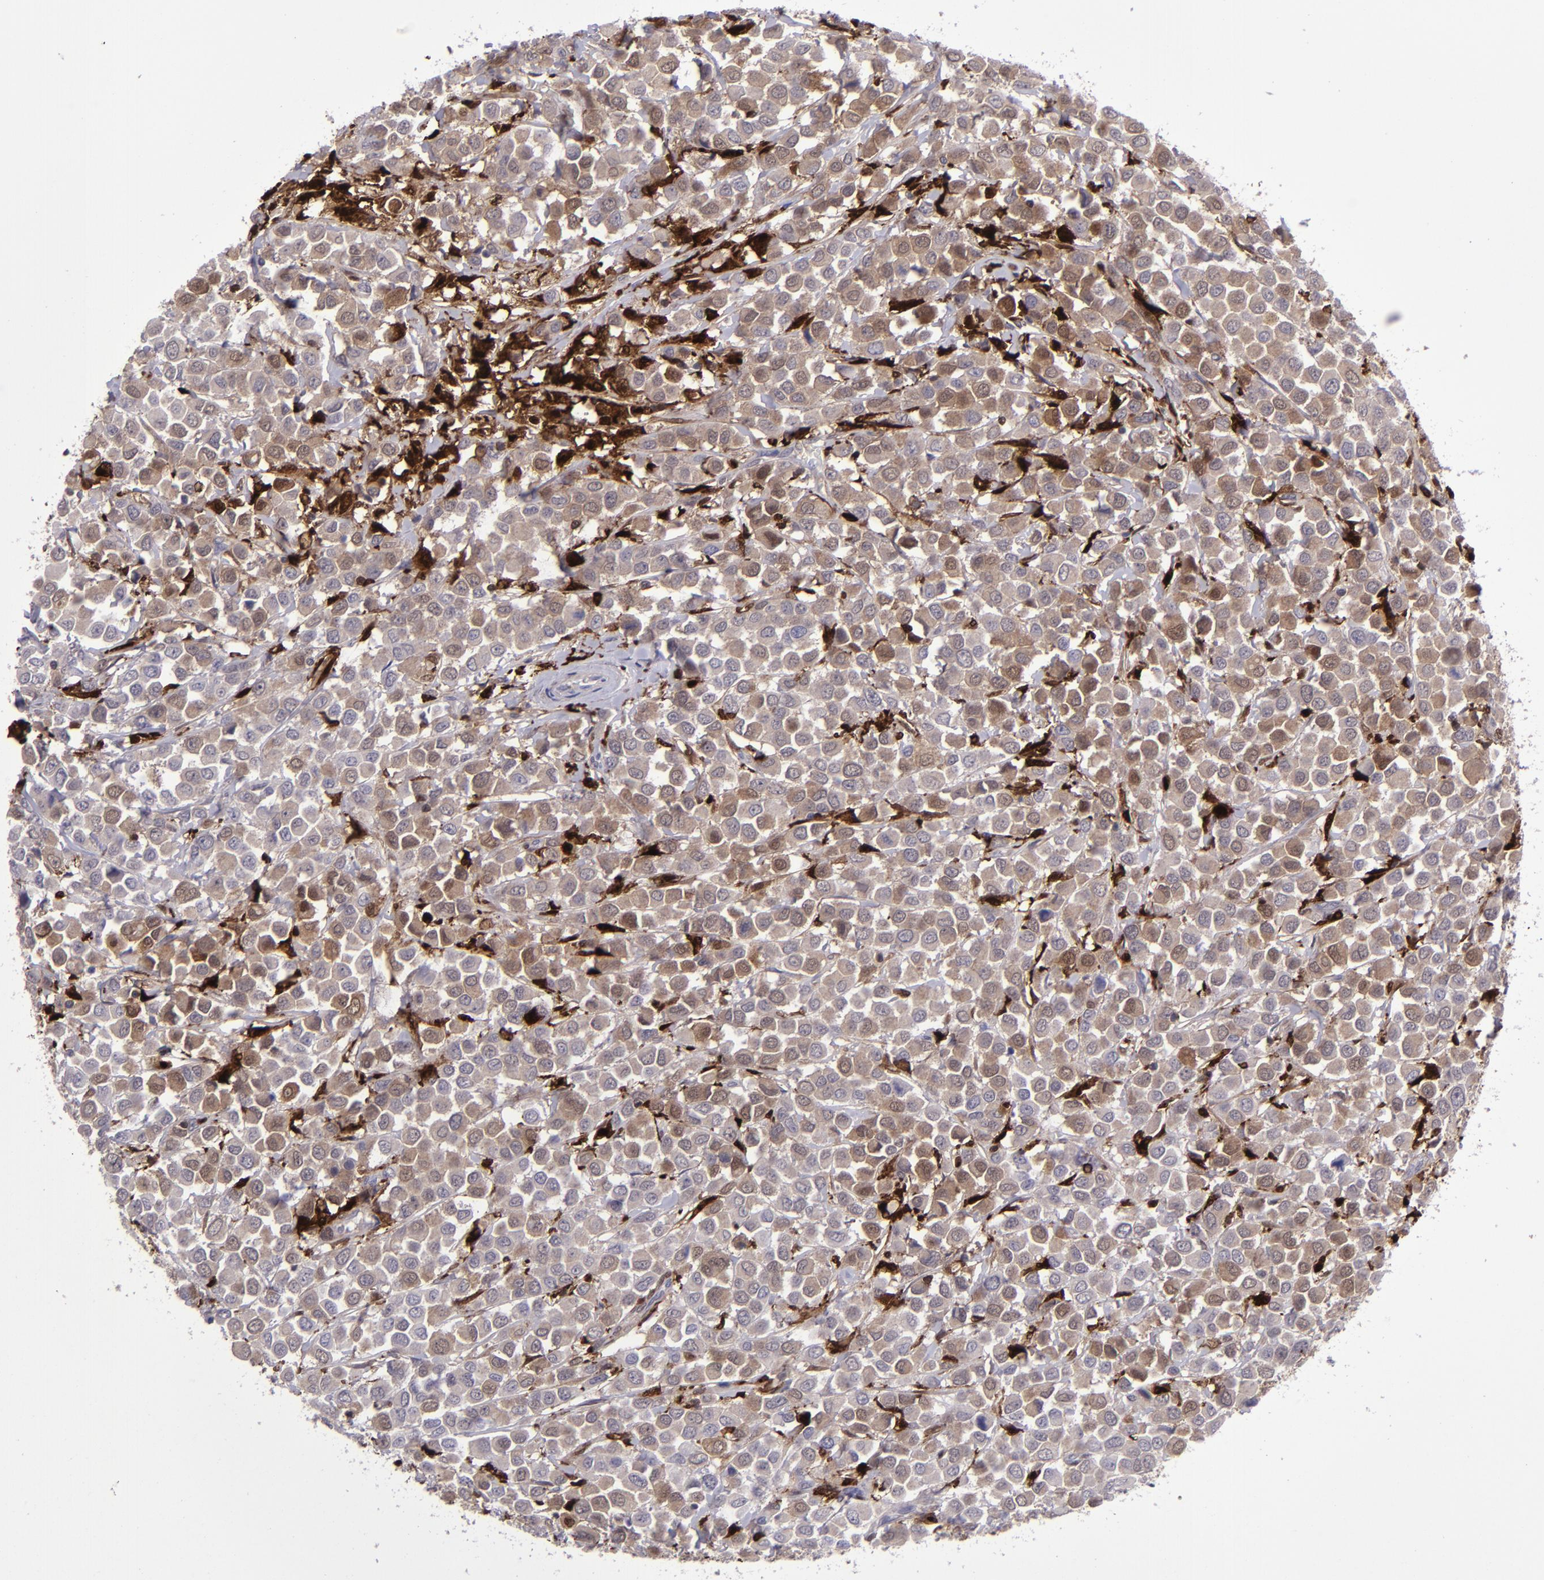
{"staining": {"intensity": "weak", "quantity": ">75%", "location": "cytoplasmic/membranous,nuclear"}, "tissue": "breast cancer", "cell_type": "Tumor cells", "image_type": "cancer", "snomed": [{"axis": "morphology", "description": "Duct carcinoma"}, {"axis": "topography", "description": "Breast"}], "caption": "Immunohistochemical staining of human intraductal carcinoma (breast) demonstrates low levels of weak cytoplasmic/membranous and nuclear protein positivity in approximately >75% of tumor cells.", "gene": "TYMP", "patient": {"sex": "female", "age": 61}}